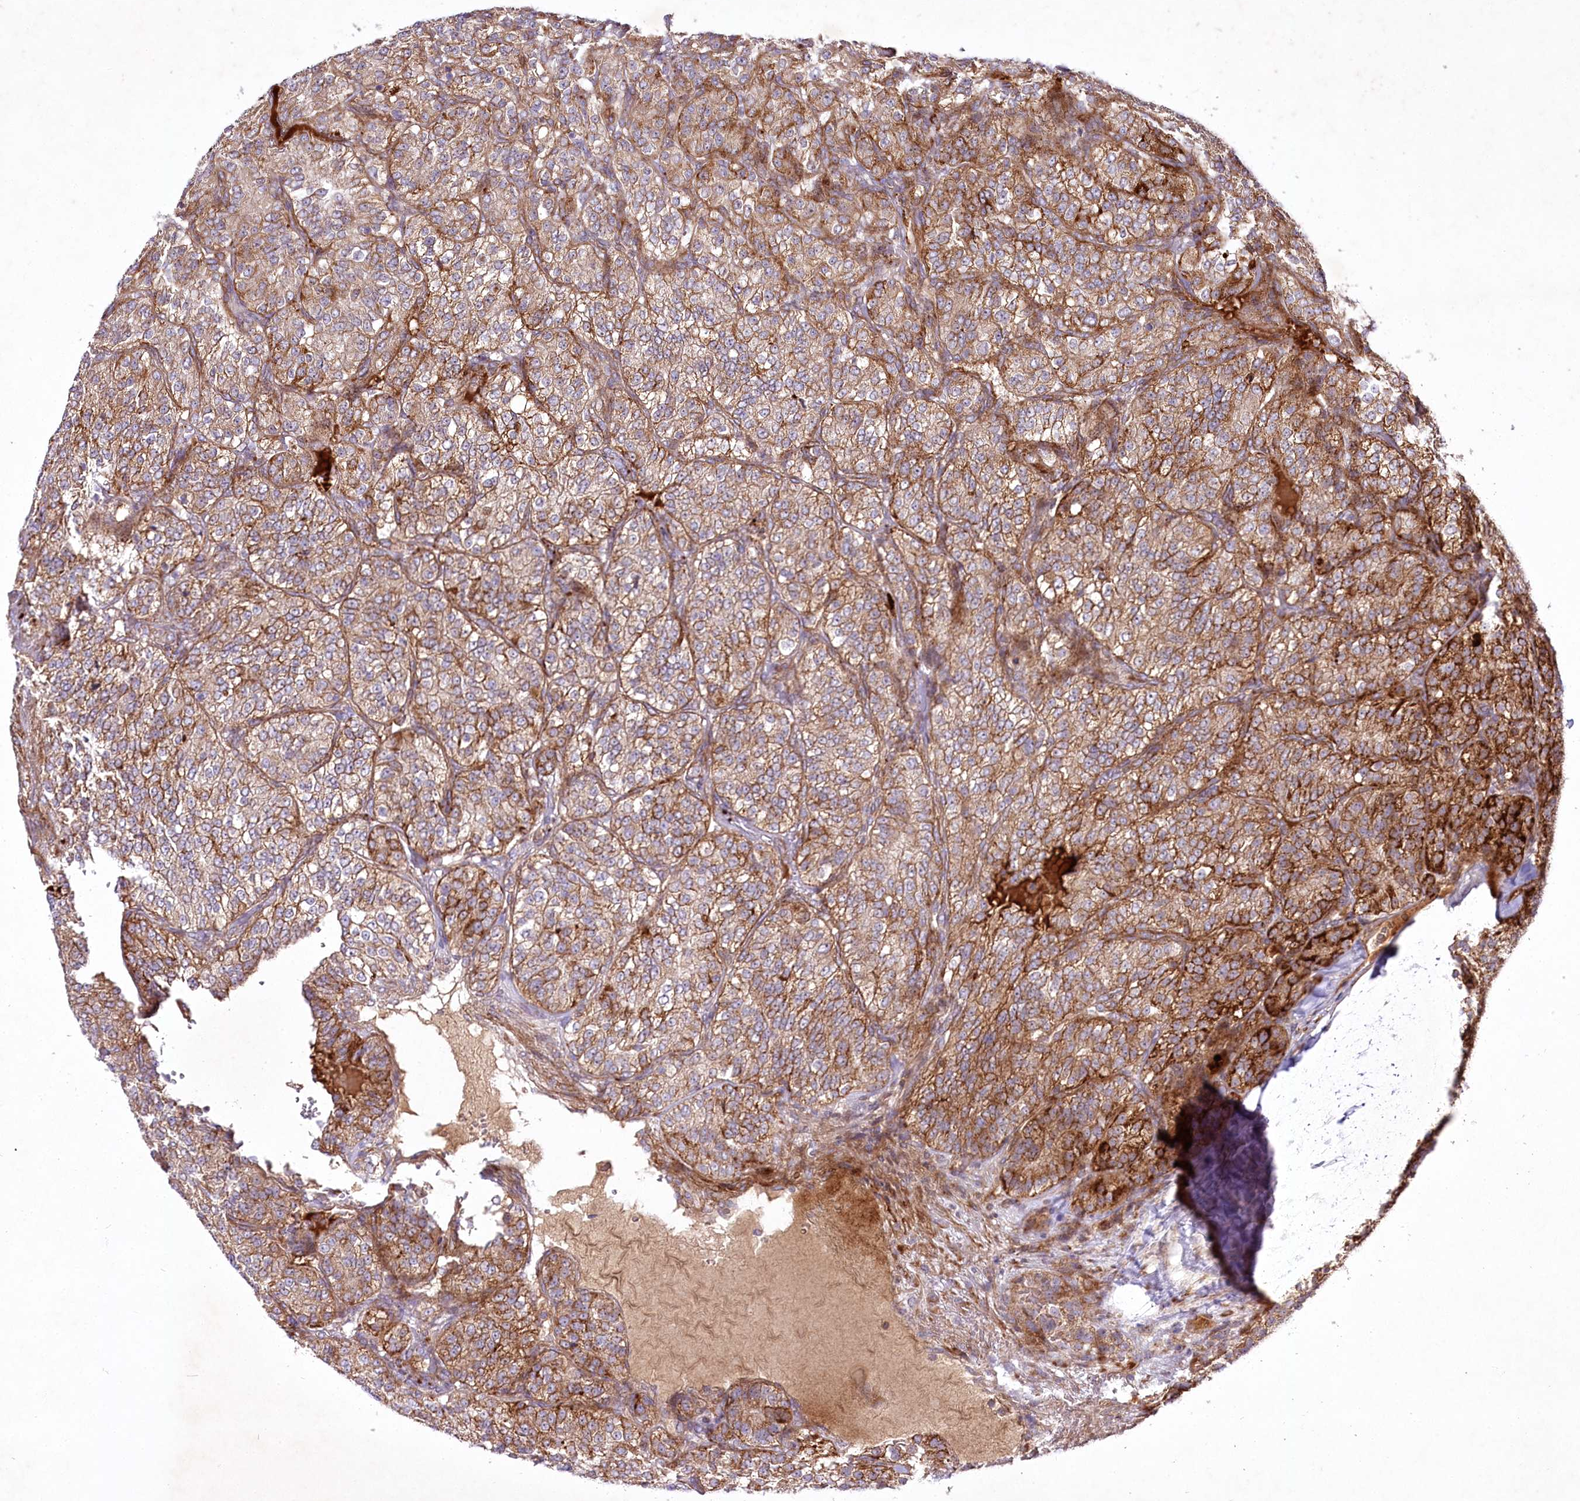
{"staining": {"intensity": "moderate", "quantity": ">75%", "location": "cytoplasmic/membranous"}, "tissue": "renal cancer", "cell_type": "Tumor cells", "image_type": "cancer", "snomed": [{"axis": "morphology", "description": "Adenocarcinoma, NOS"}, {"axis": "topography", "description": "Kidney"}], "caption": "Moderate cytoplasmic/membranous protein staining is appreciated in about >75% of tumor cells in renal adenocarcinoma.", "gene": "PSTK", "patient": {"sex": "female", "age": 63}}